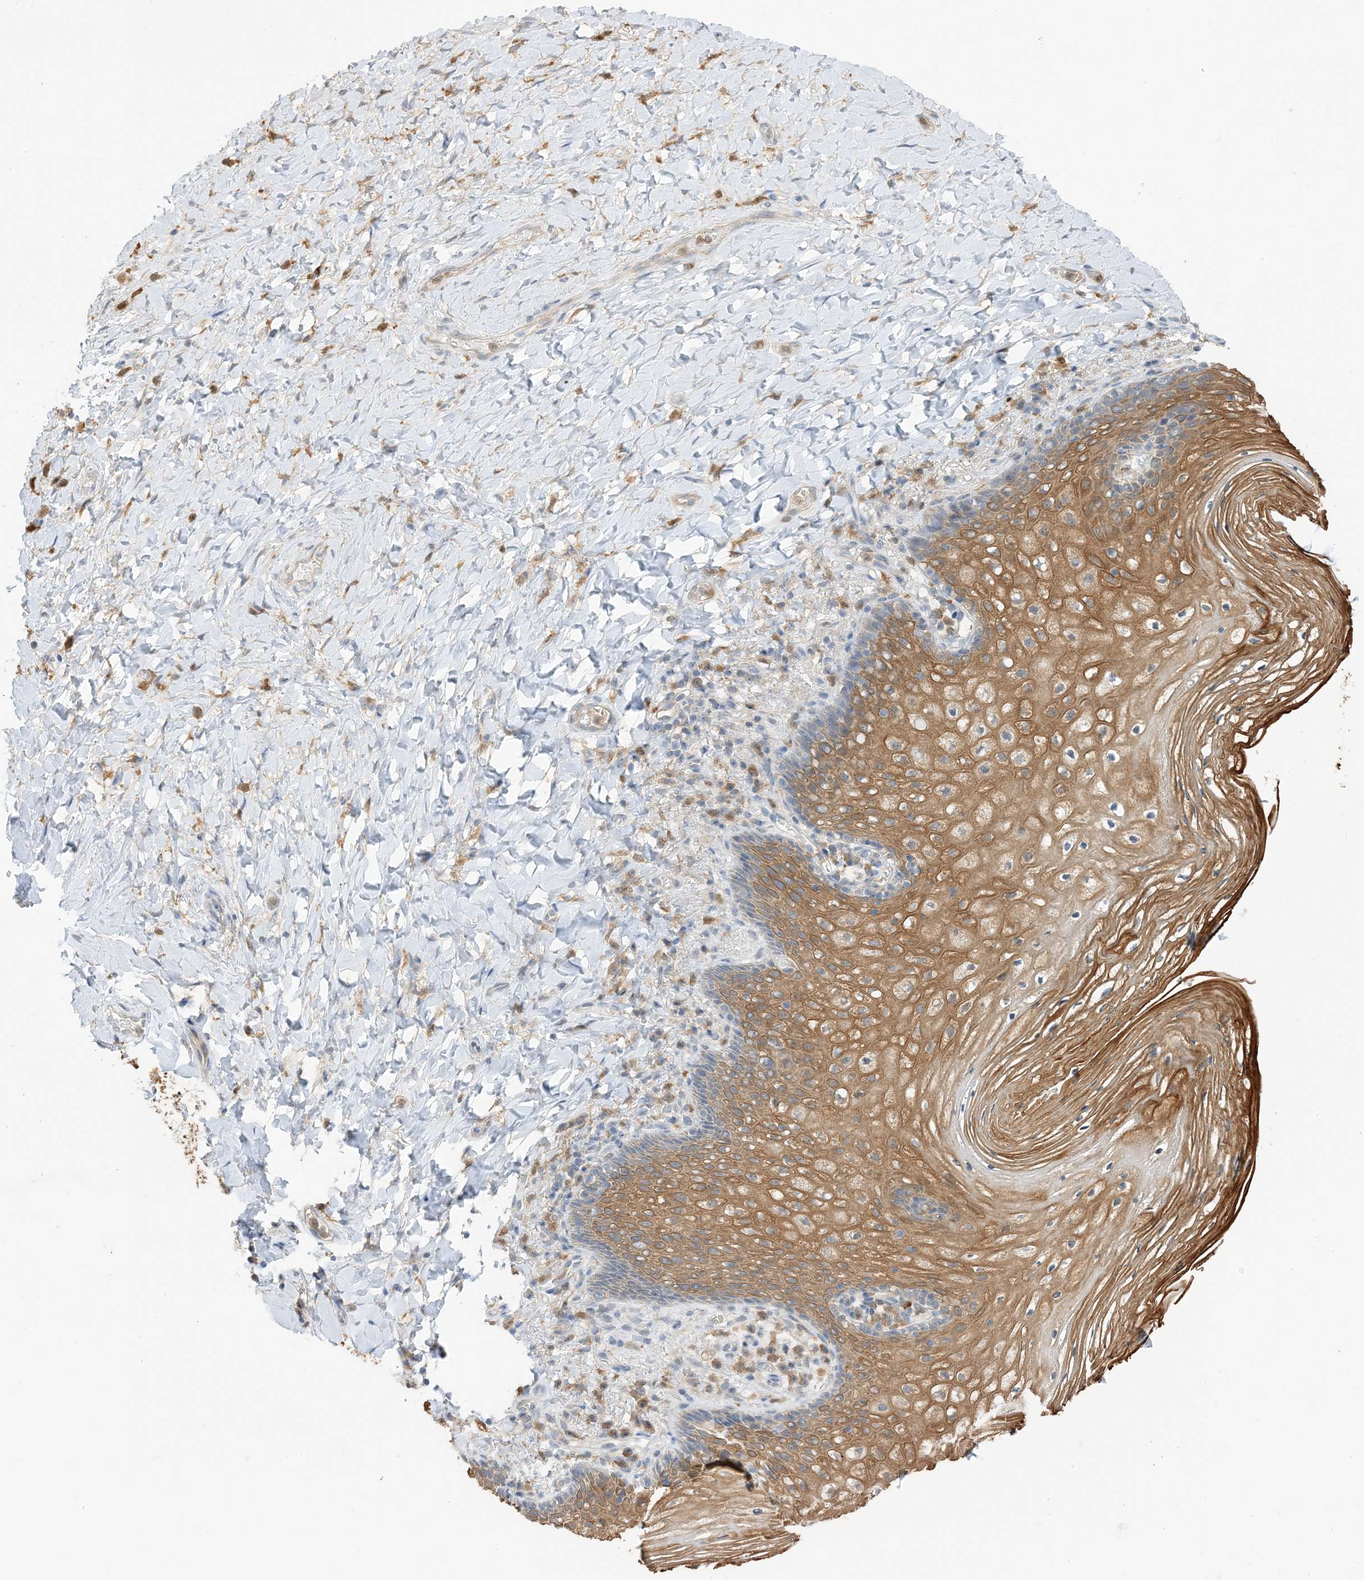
{"staining": {"intensity": "moderate", "quantity": "25%-75%", "location": "cytoplasmic/membranous"}, "tissue": "vagina", "cell_type": "Squamous epithelial cells", "image_type": "normal", "snomed": [{"axis": "morphology", "description": "Normal tissue, NOS"}, {"axis": "topography", "description": "Vagina"}], "caption": "Protein staining shows moderate cytoplasmic/membranous positivity in about 25%-75% of squamous epithelial cells in normal vagina.", "gene": "NAGK", "patient": {"sex": "female", "age": 60}}